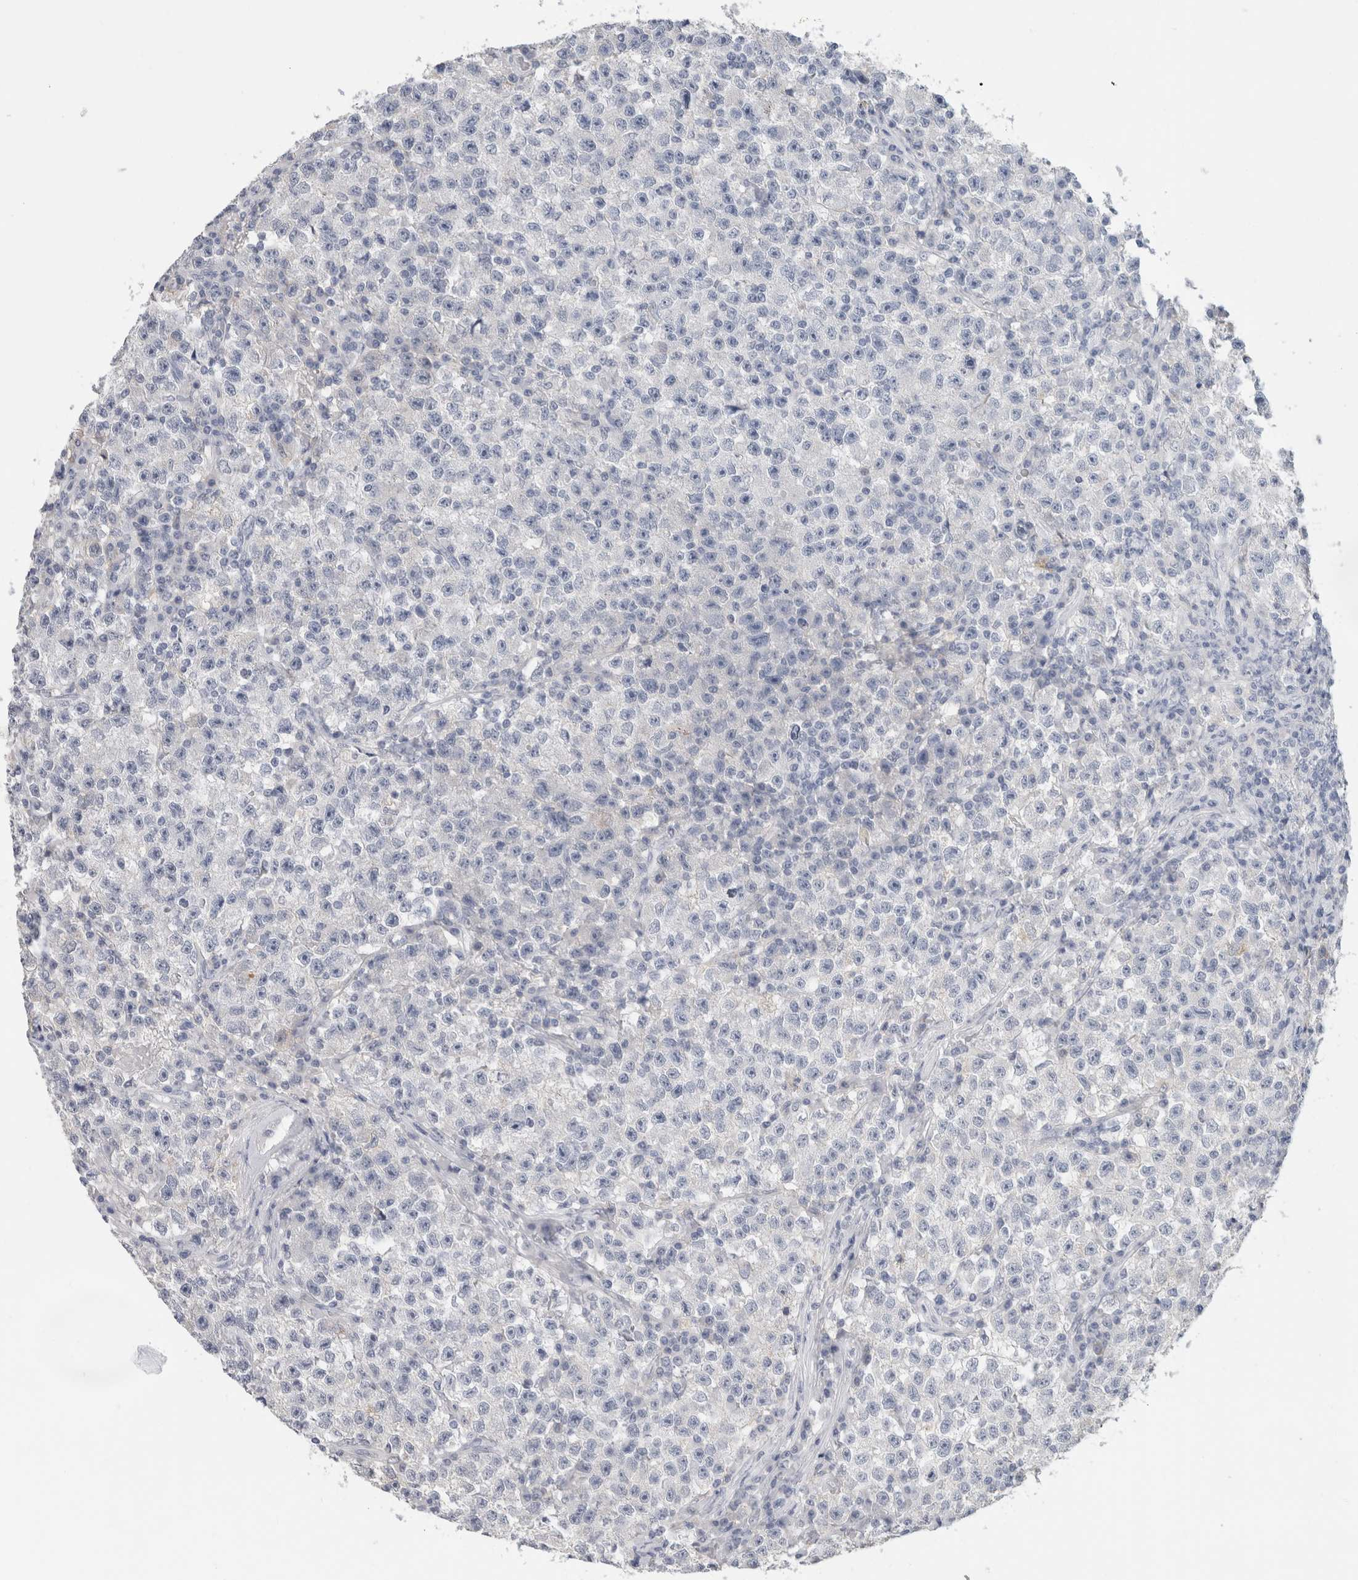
{"staining": {"intensity": "negative", "quantity": "none", "location": "none"}, "tissue": "testis cancer", "cell_type": "Tumor cells", "image_type": "cancer", "snomed": [{"axis": "morphology", "description": "Seminoma, NOS"}, {"axis": "topography", "description": "Testis"}], "caption": "An IHC histopathology image of seminoma (testis) is shown. There is no staining in tumor cells of seminoma (testis).", "gene": "BCAN", "patient": {"sex": "male", "age": 22}}